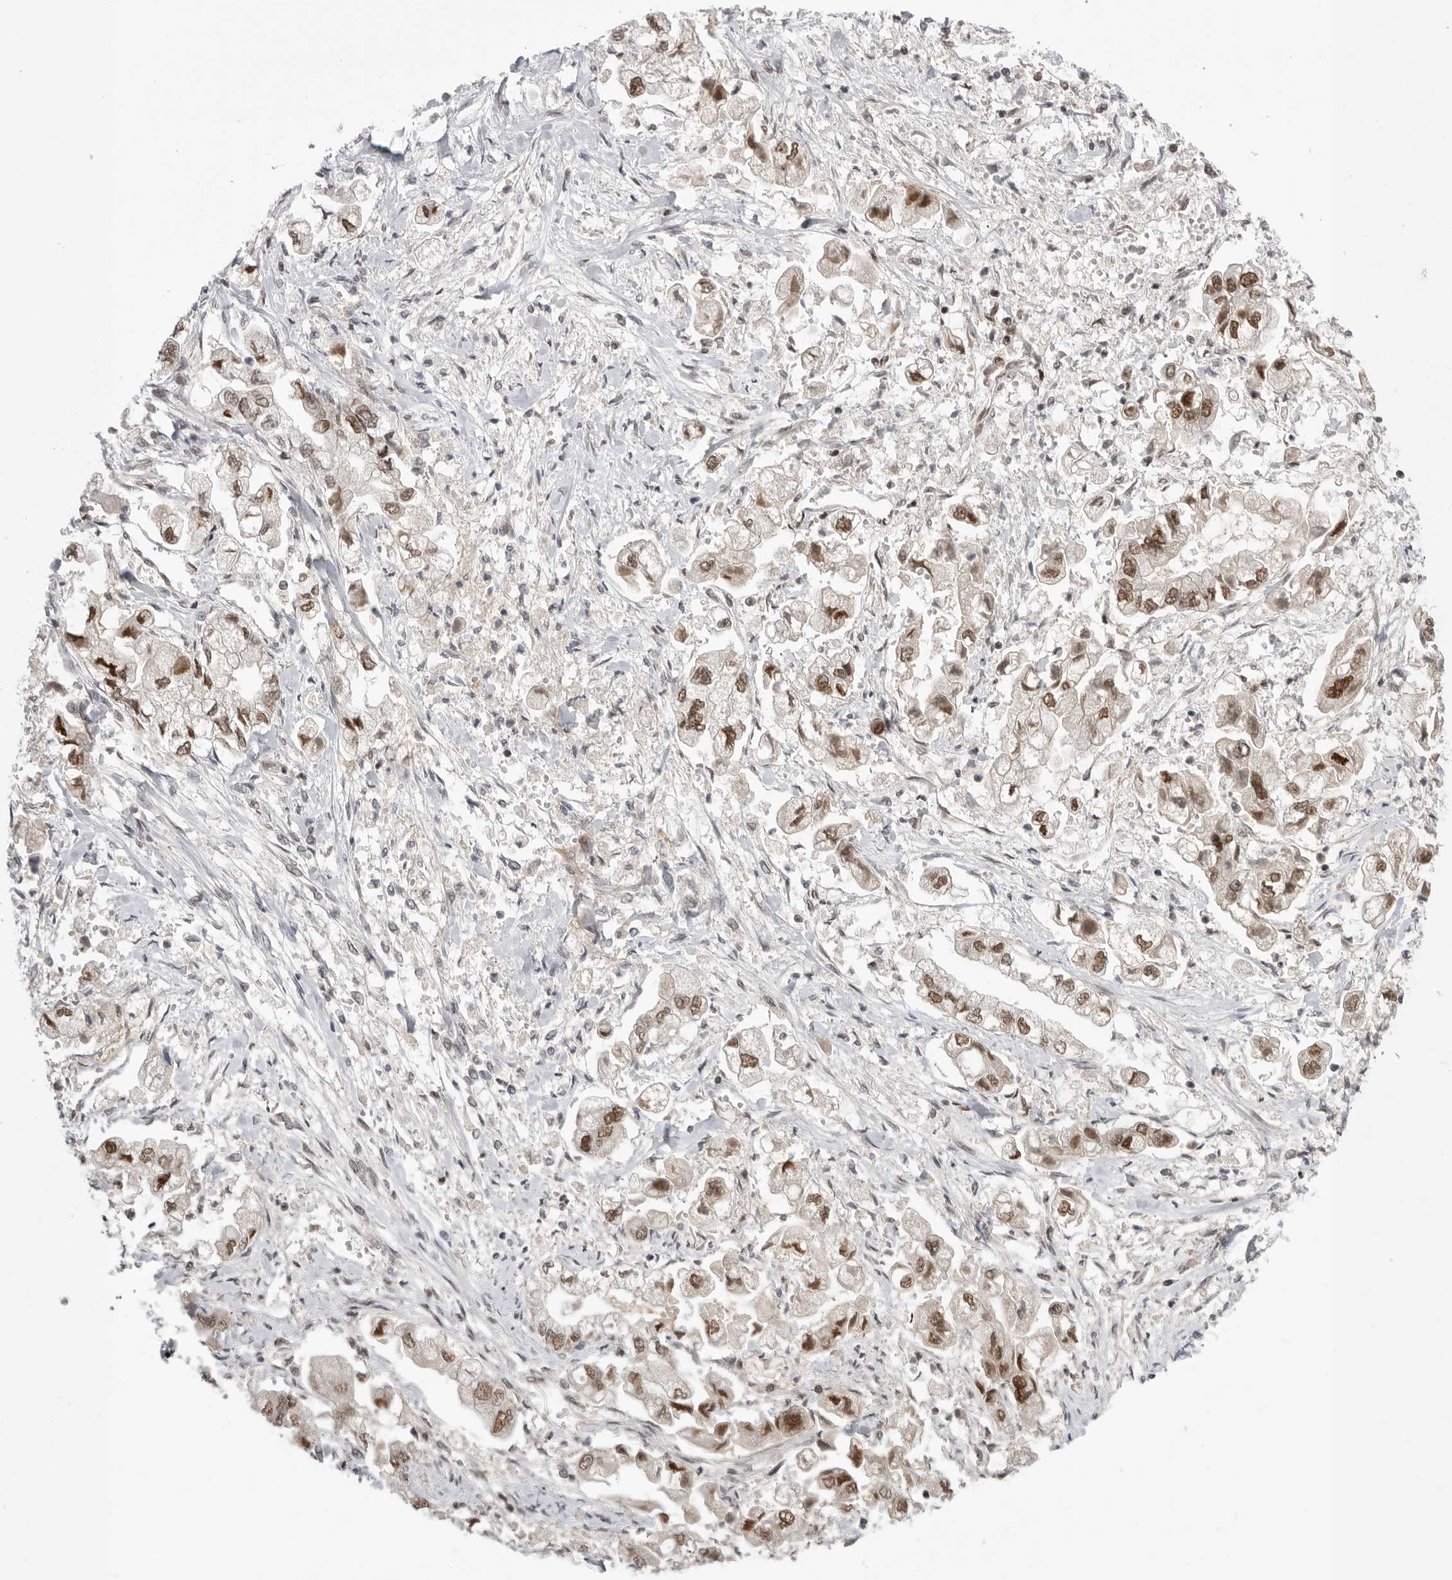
{"staining": {"intensity": "moderate", "quantity": ">75%", "location": "nuclear"}, "tissue": "stomach cancer", "cell_type": "Tumor cells", "image_type": "cancer", "snomed": [{"axis": "morphology", "description": "Normal tissue, NOS"}, {"axis": "morphology", "description": "Adenocarcinoma, NOS"}, {"axis": "topography", "description": "Stomach"}], "caption": "Human stomach adenocarcinoma stained with a brown dye demonstrates moderate nuclear positive positivity in approximately >75% of tumor cells.", "gene": "POU5F1", "patient": {"sex": "male", "age": 62}}